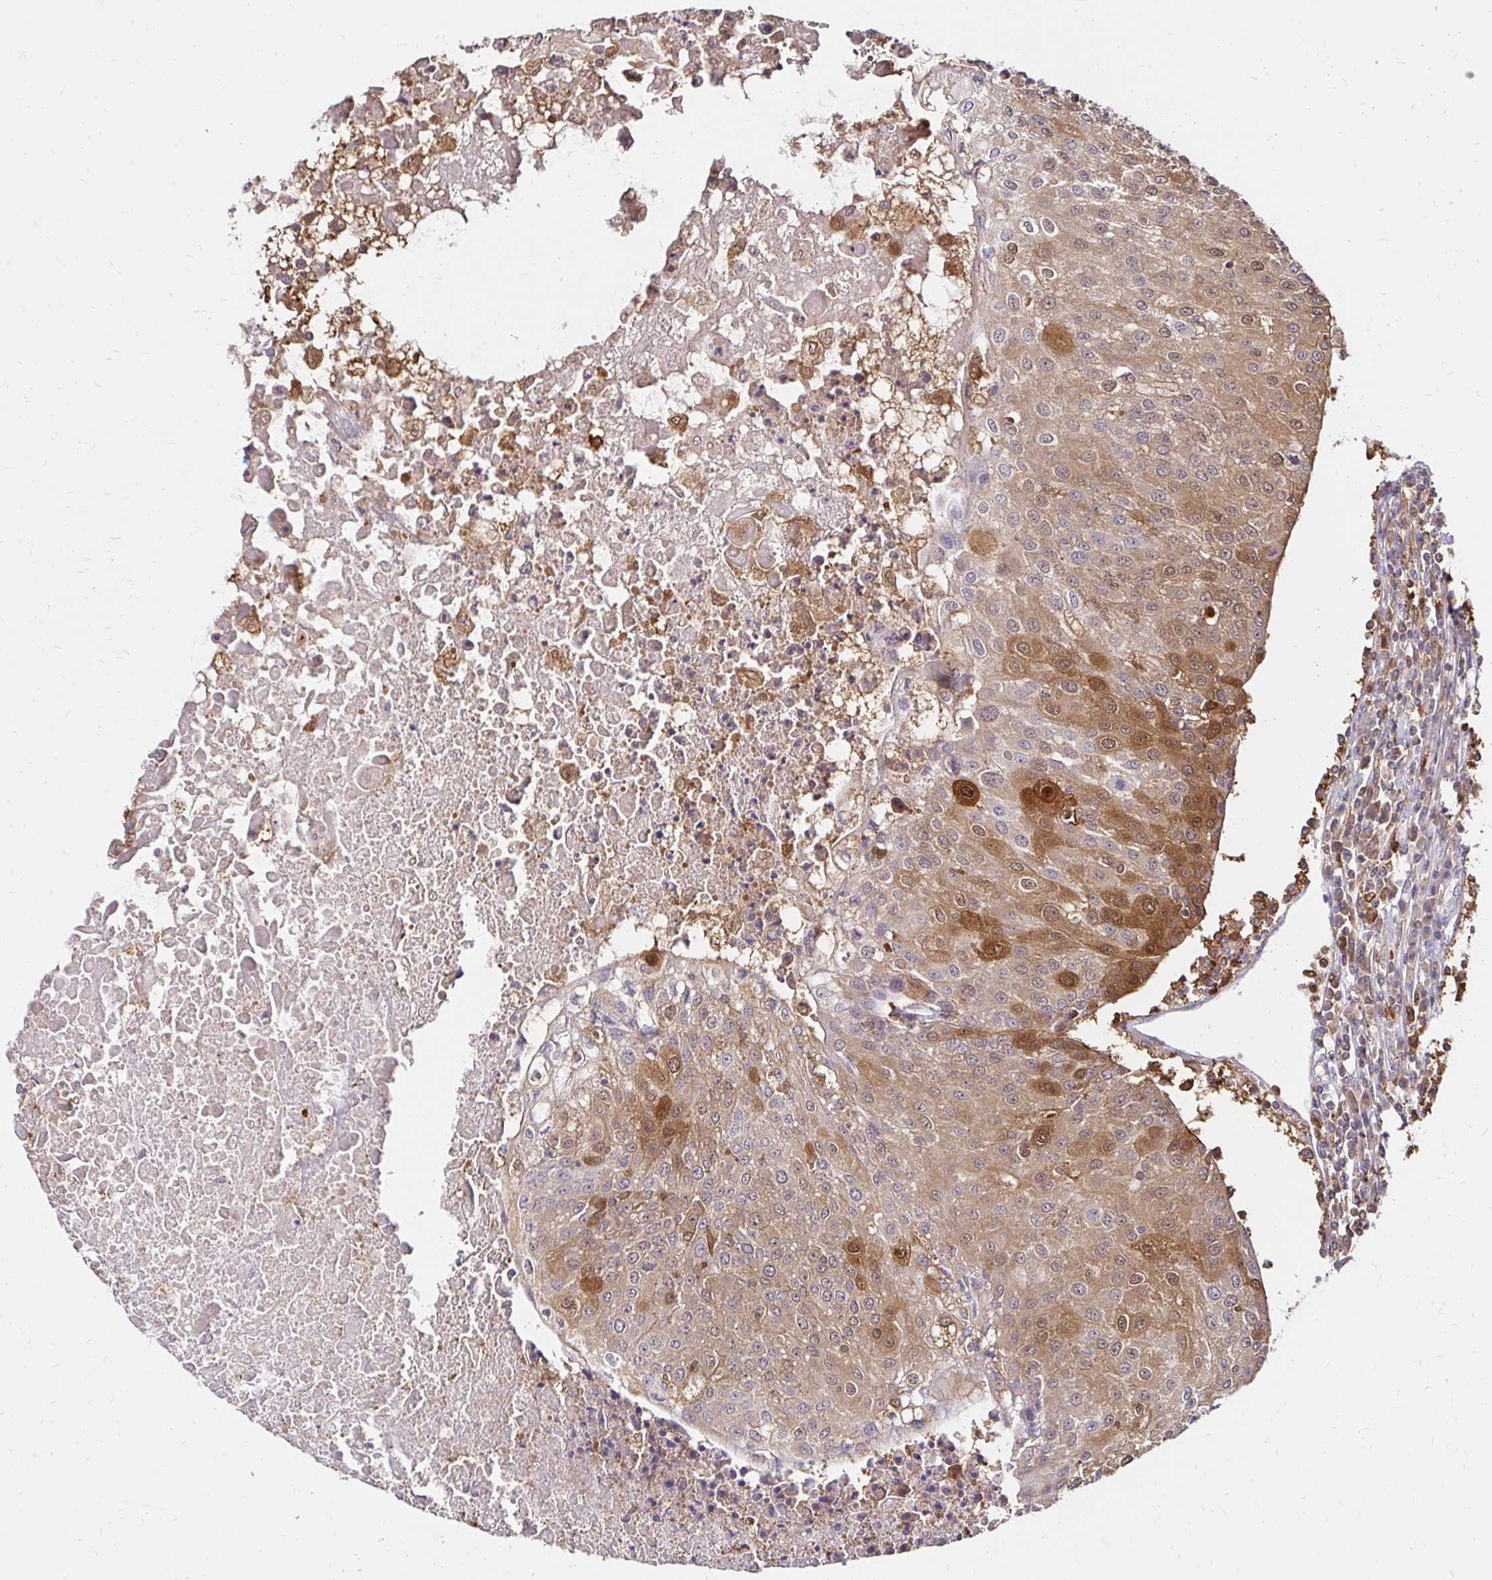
{"staining": {"intensity": "moderate", "quantity": "25%-75%", "location": "cytoplasmic/membranous"}, "tissue": "urothelial cancer", "cell_type": "Tumor cells", "image_type": "cancer", "snomed": [{"axis": "morphology", "description": "Urothelial carcinoma, High grade"}, {"axis": "topography", "description": "Urinary bladder"}], "caption": "Tumor cells display moderate cytoplasmic/membranous expression in approximately 25%-75% of cells in urothelial carcinoma (high-grade).", "gene": "PYCARD", "patient": {"sex": "female", "age": 85}}